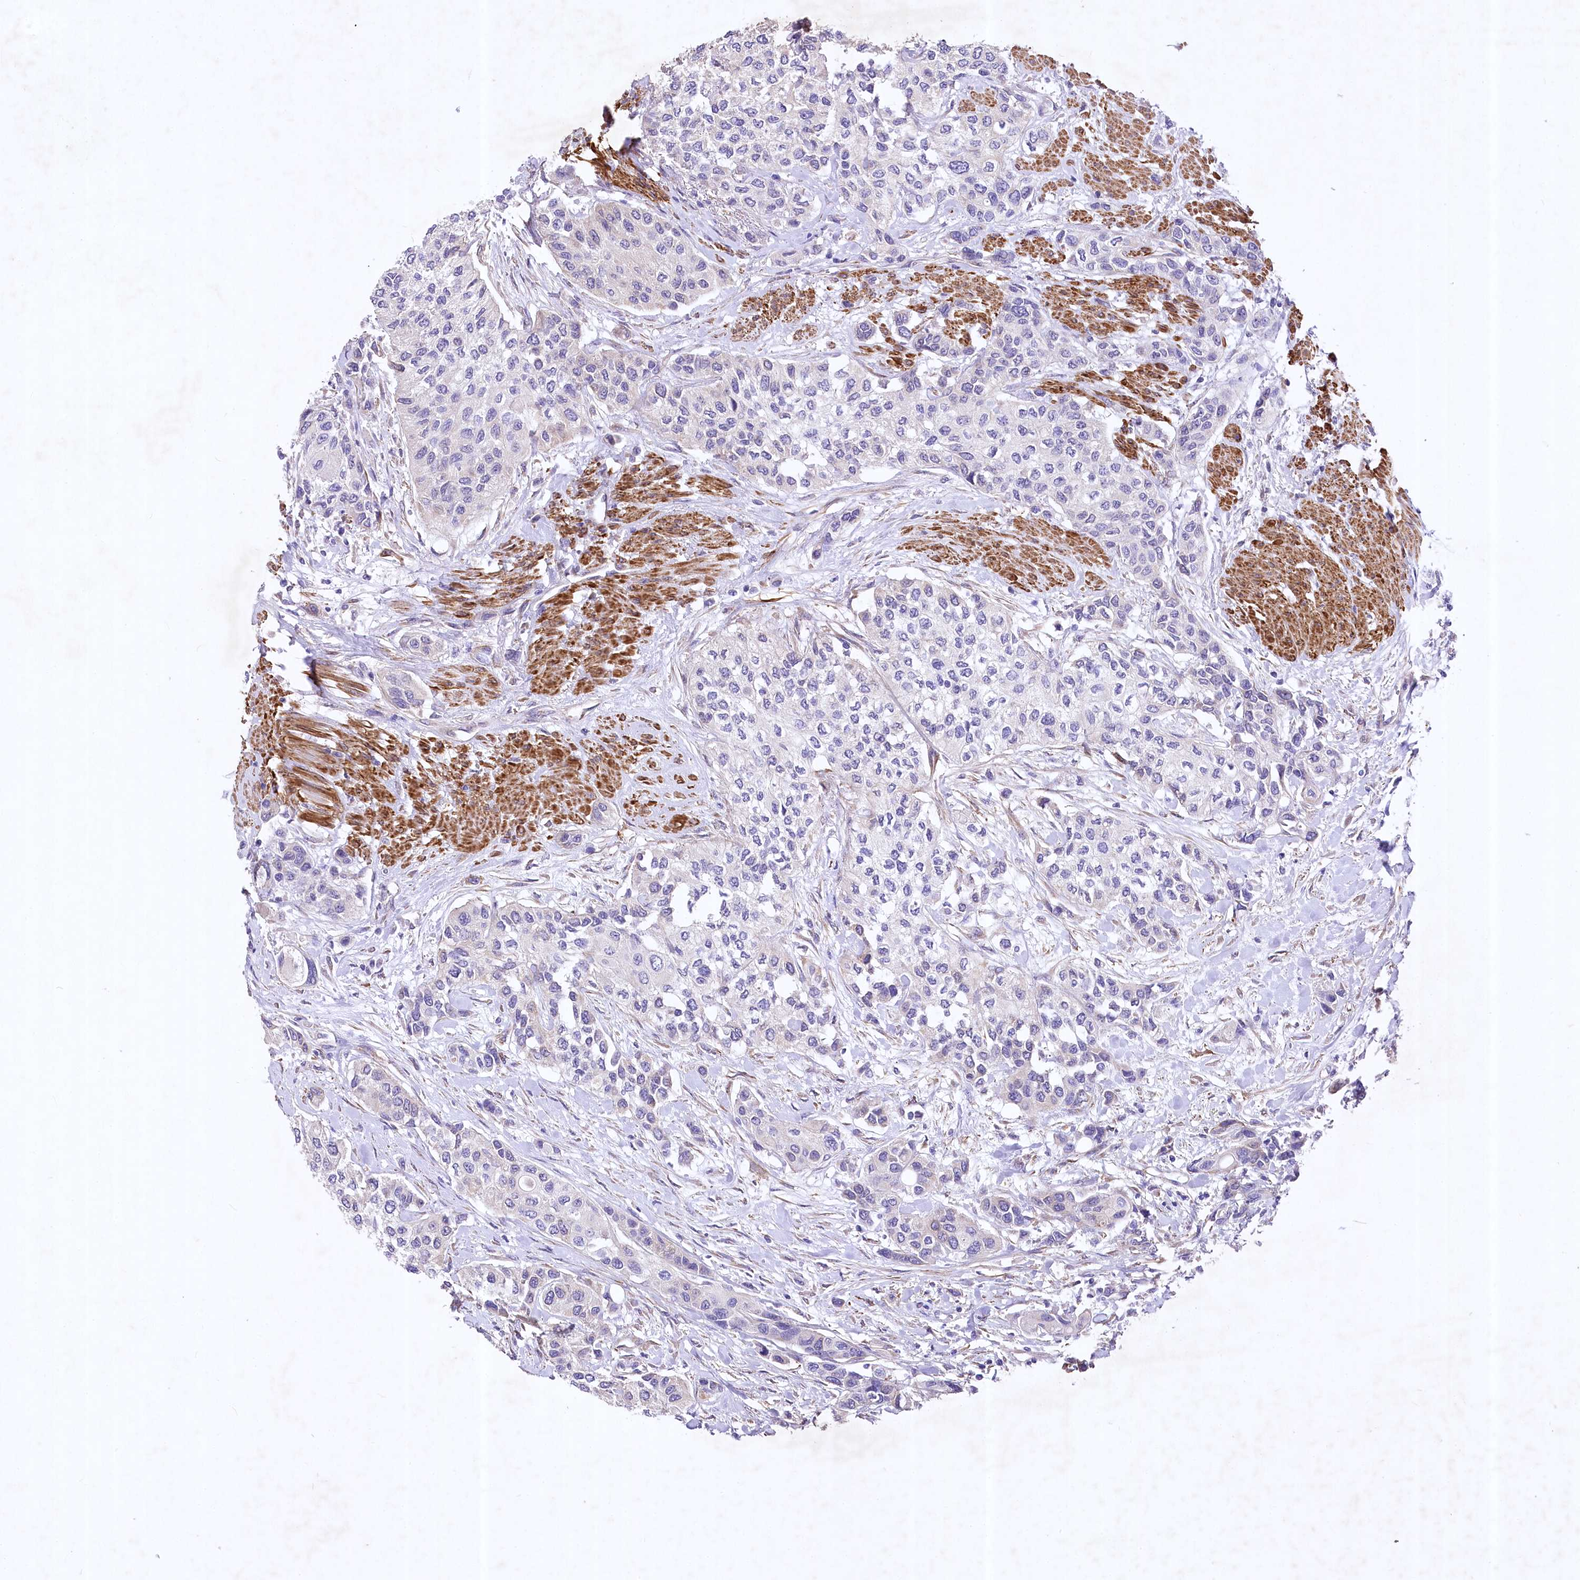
{"staining": {"intensity": "negative", "quantity": "none", "location": "none"}, "tissue": "urothelial cancer", "cell_type": "Tumor cells", "image_type": "cancer", "snomed": [{"axis": "morphology", "description": "Normal tissue, NOS"}, {"axis": "morphology", "description": "Urothelial carcinoma, High grade"}, {"axis": "topography", "description": "Vascular tissue"}, {"axis": "topography", "description": "Urinary bladder"}], "caption": "This is a image of immunohistochemistry (IHC) staining of urothelial cancer, which shows no staining in tumor cells.", "gene": "RDH16", "patient": {"sex": "female", "age": 56}}